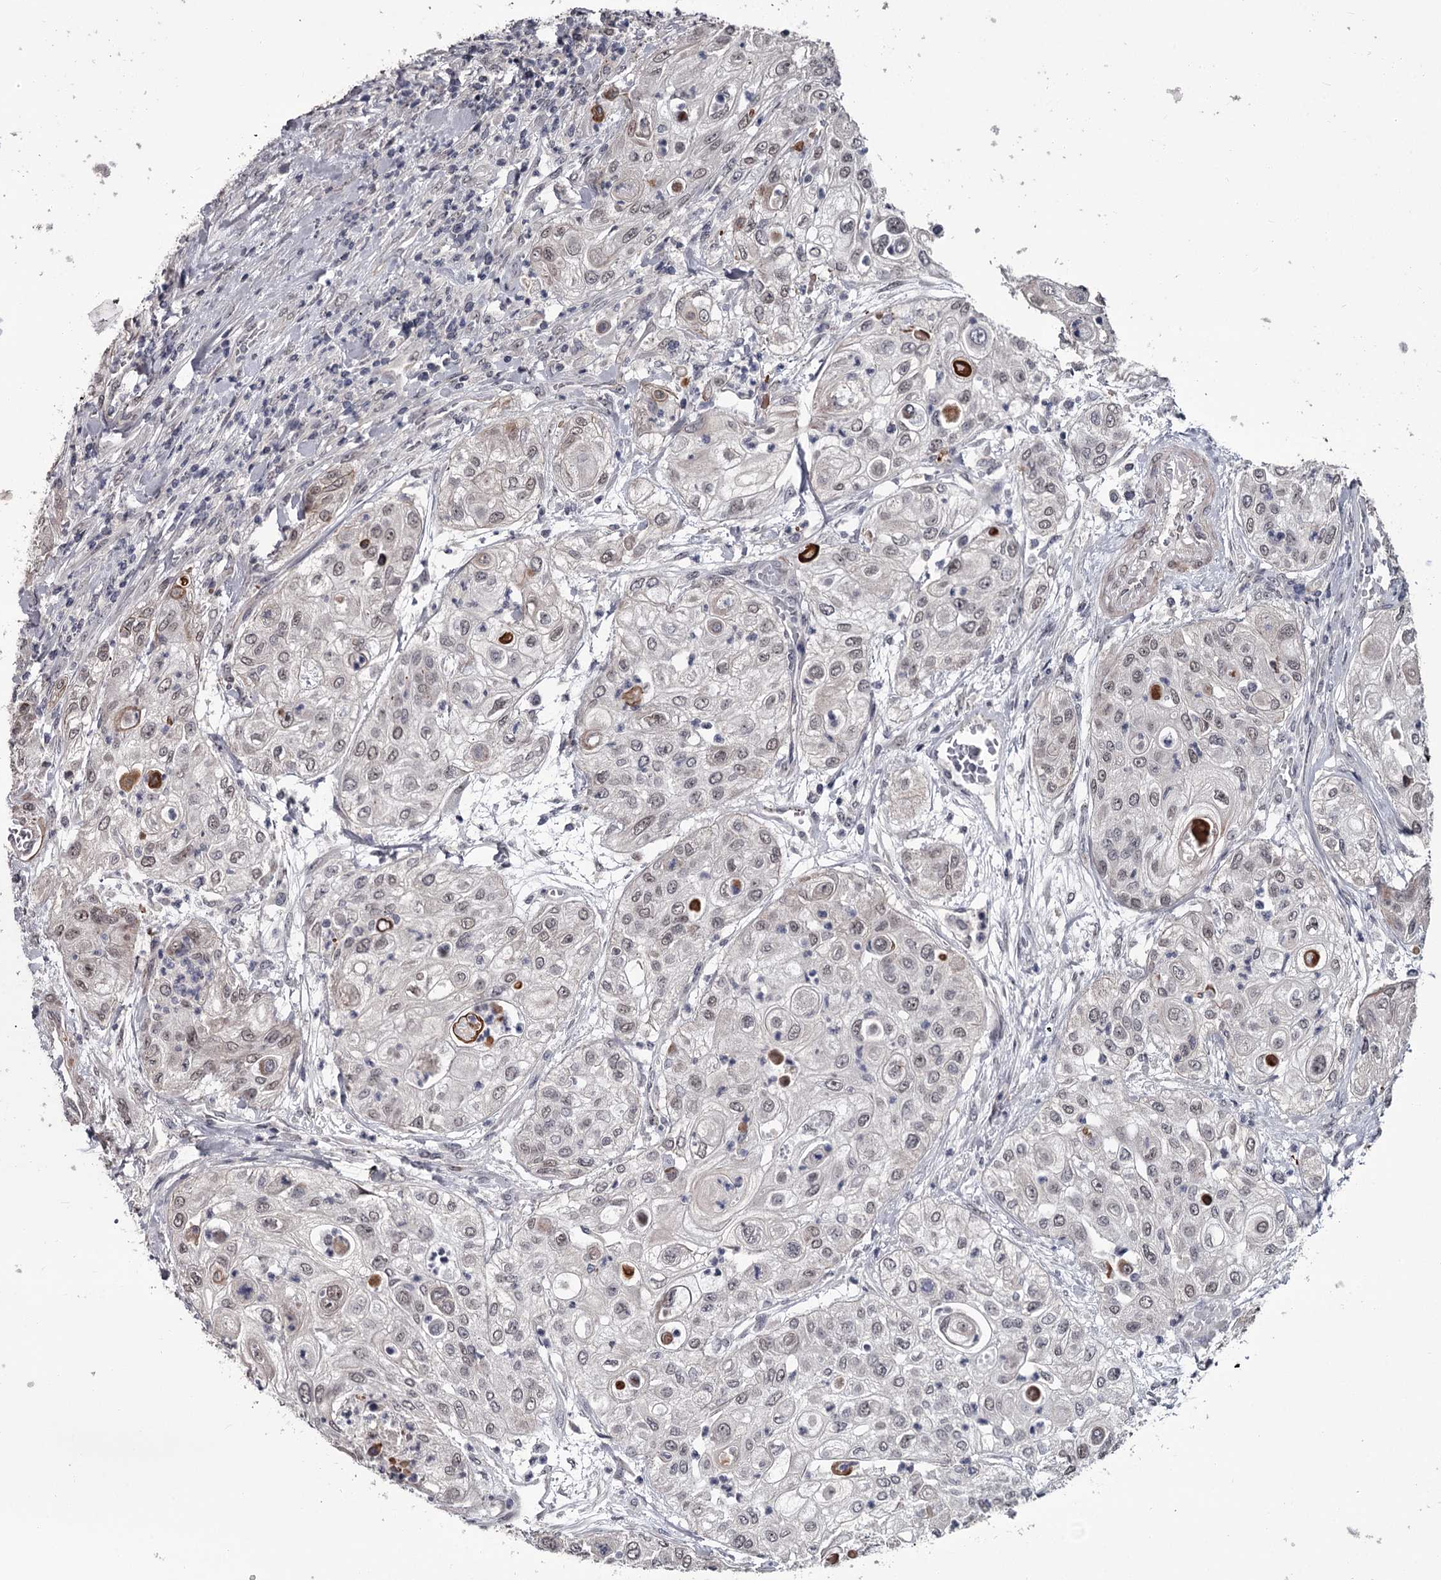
{"staining": {"intensity": "weak", "quantity": ">75%", "location": "nuclear"}, "tissue": "urothelial cancer", "cell_type": "Tumor cells", "image_type": "cancer", "snomed": [{"axis": "morphology", "description": "Urothelial carcinoma, High grade"}, {"axis": "topography", "description": "Urinary bladder"}], "caption": "This is an image of immunohistochemistry staining of urothelial carcinoma (high-grade), which shows weak positivity in the nuclear of tumor cells.", "gene": "PRPF40B", "patient": {"sex": "female", "age": 79}}